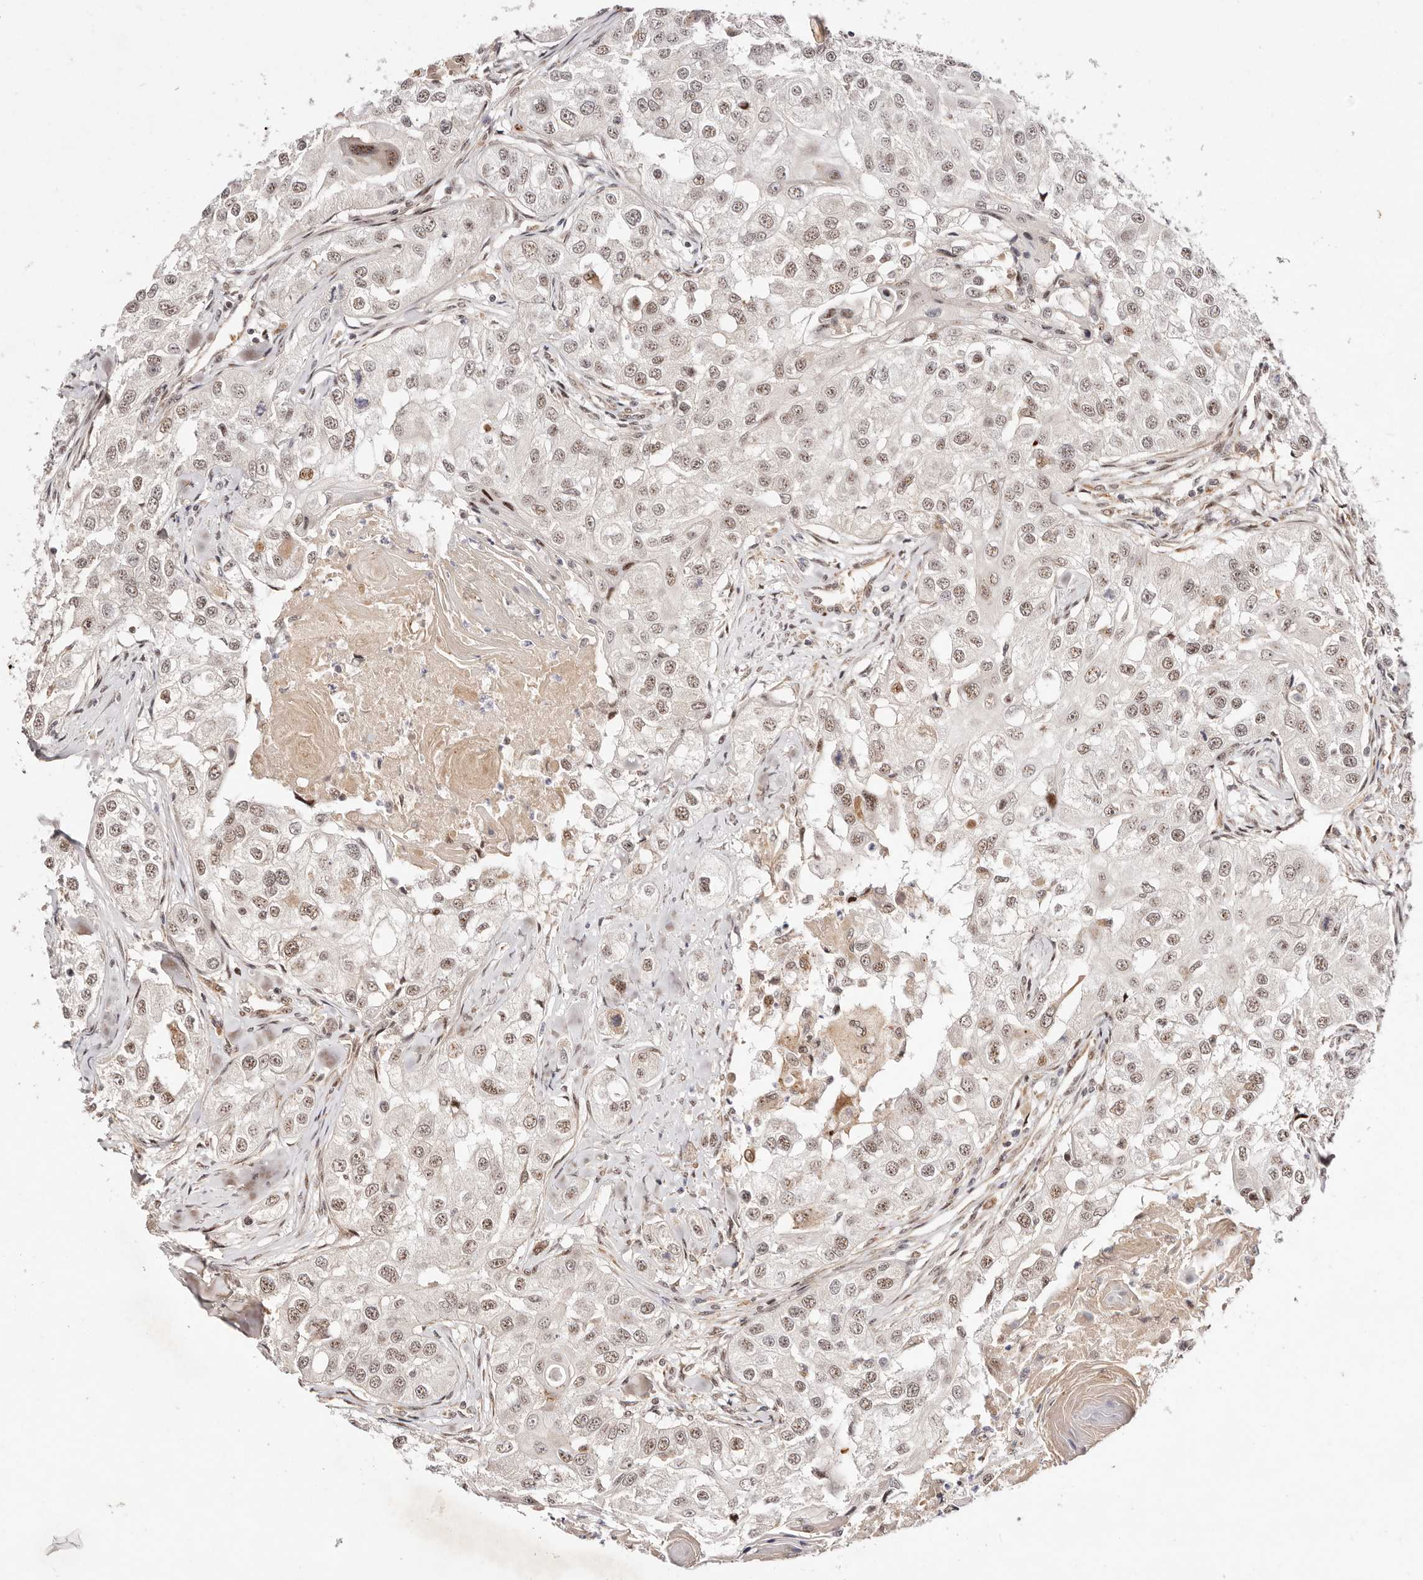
{"staining": {"intensity": "moderate", "quantity": ">75%", "location": "nuclear"}, "tissue": "head and neck cancer", "cell_type": "Tumor cells", "image_type": "cancer", "snomed": [{"axis": "morphology", "description": "Normal tissue, NOS"}, {"axis": "morphology", "description": "Squamous cell carcinoma, NOS"}, {"axis": "topography", "description": "Skeletal muscle"}, {"axis": "topography", "description": "Head-Neck"}], "caption": "Head and neck cancer (squamous cell carcinoma) was stained to show a protein in brown. There is medium levels of moderate nuclear staining in approximately >75% of tumor cells.", "gene": "WRN", "patient": {"sex": "male", "age": 51}}